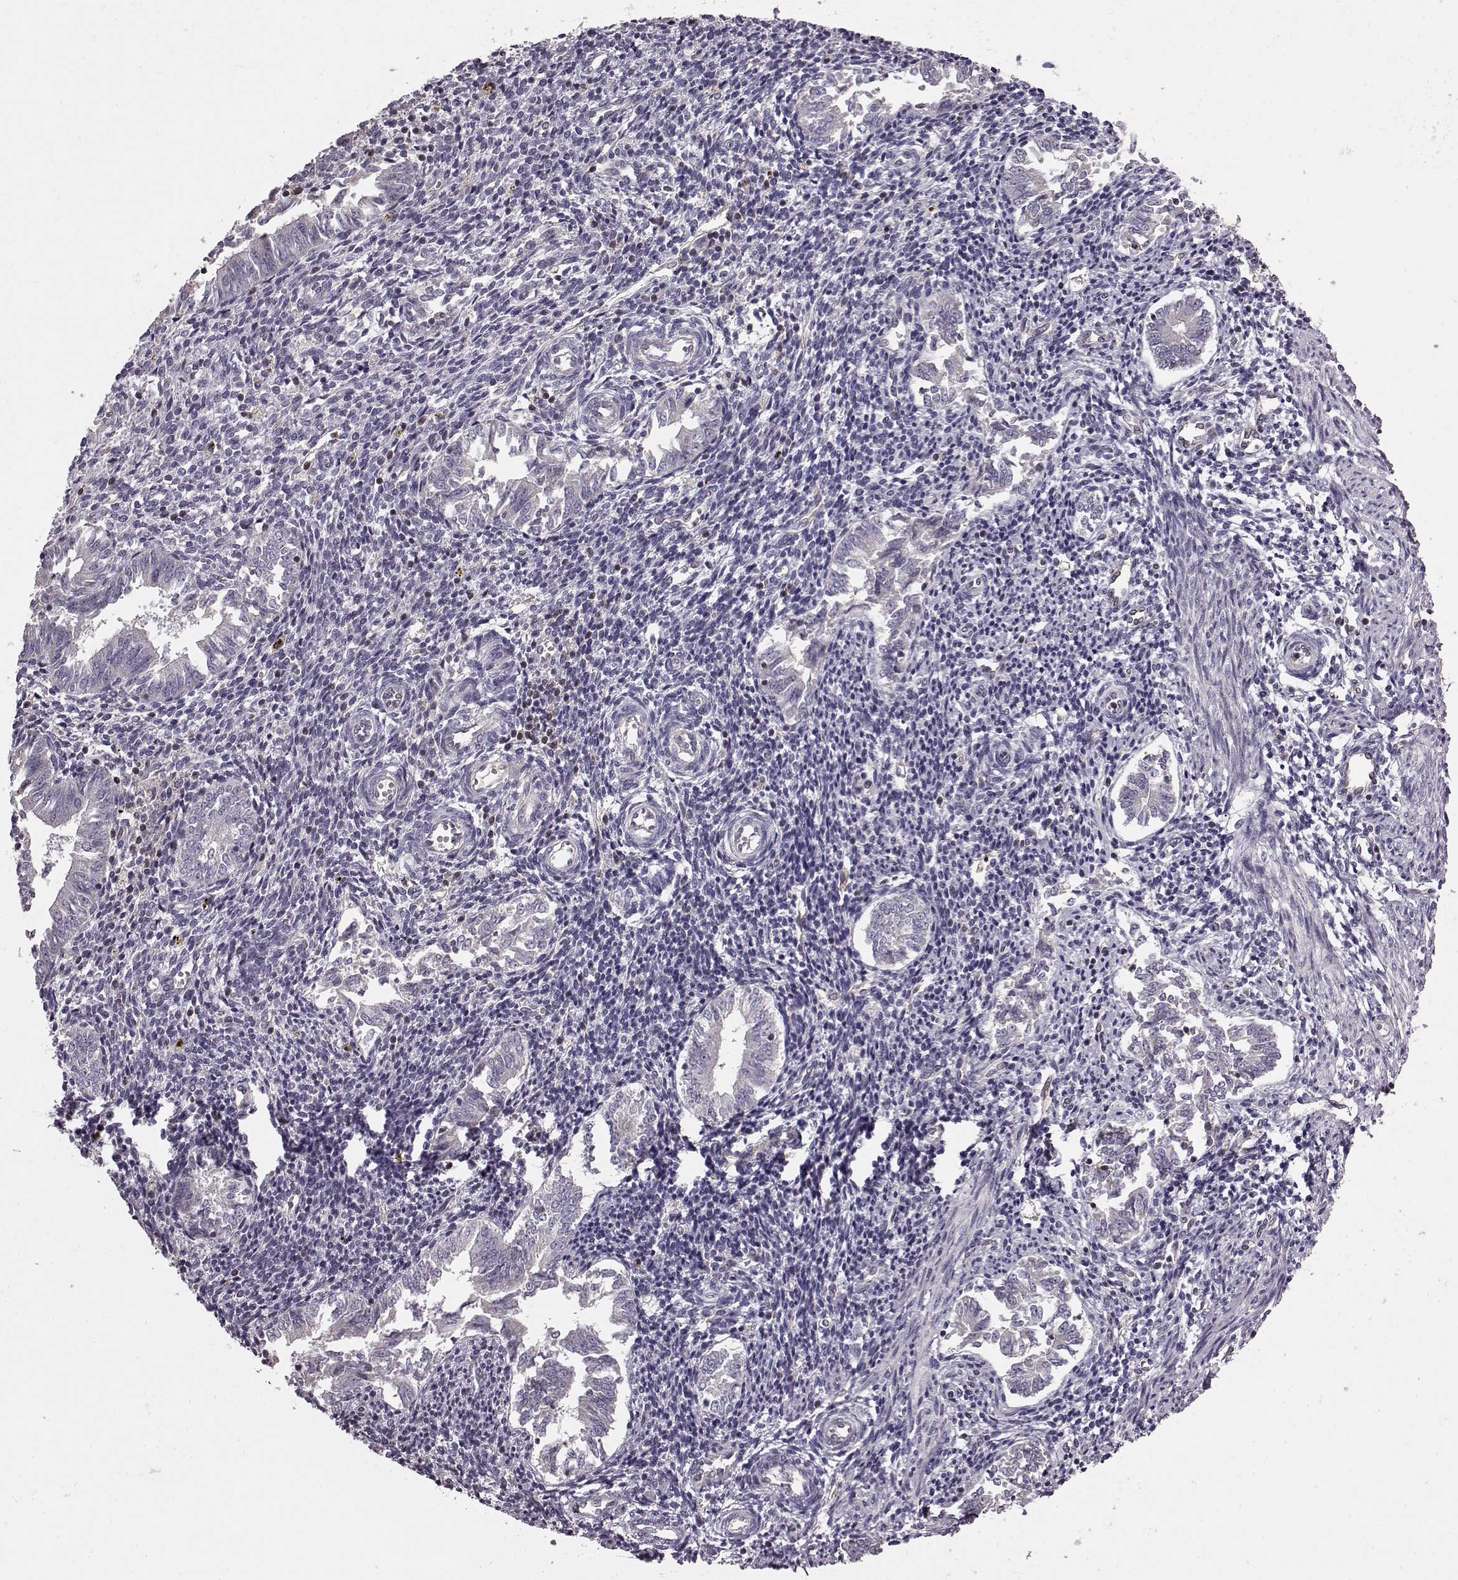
{"staining": {"intensity": "negative", "quantity": "none", "location": "none"}, "tissue": "endometrium", "cell_type": "Cells in endometrial stroma", "image_type": "normal", "snomed": [{"axis": "morphology", "description": "Normal tissue, NOS"}, {"axis": "topography", "description": "Endometrium"}], "caption": "High power microscopy image of an immunohistochemistry (IHC) image of normal endometrium, revealing no significant positivity in cells in endometrial stroma. The staining was performed using DAB (3,3'-diaminobenzidine) to visualize the protein expression in brown, while the nuclei were stained in blue with hematoxylin (Magnification: 20x).", "gene": "CDC42SE1", "patient": {"sex": "female", "age": 25}}